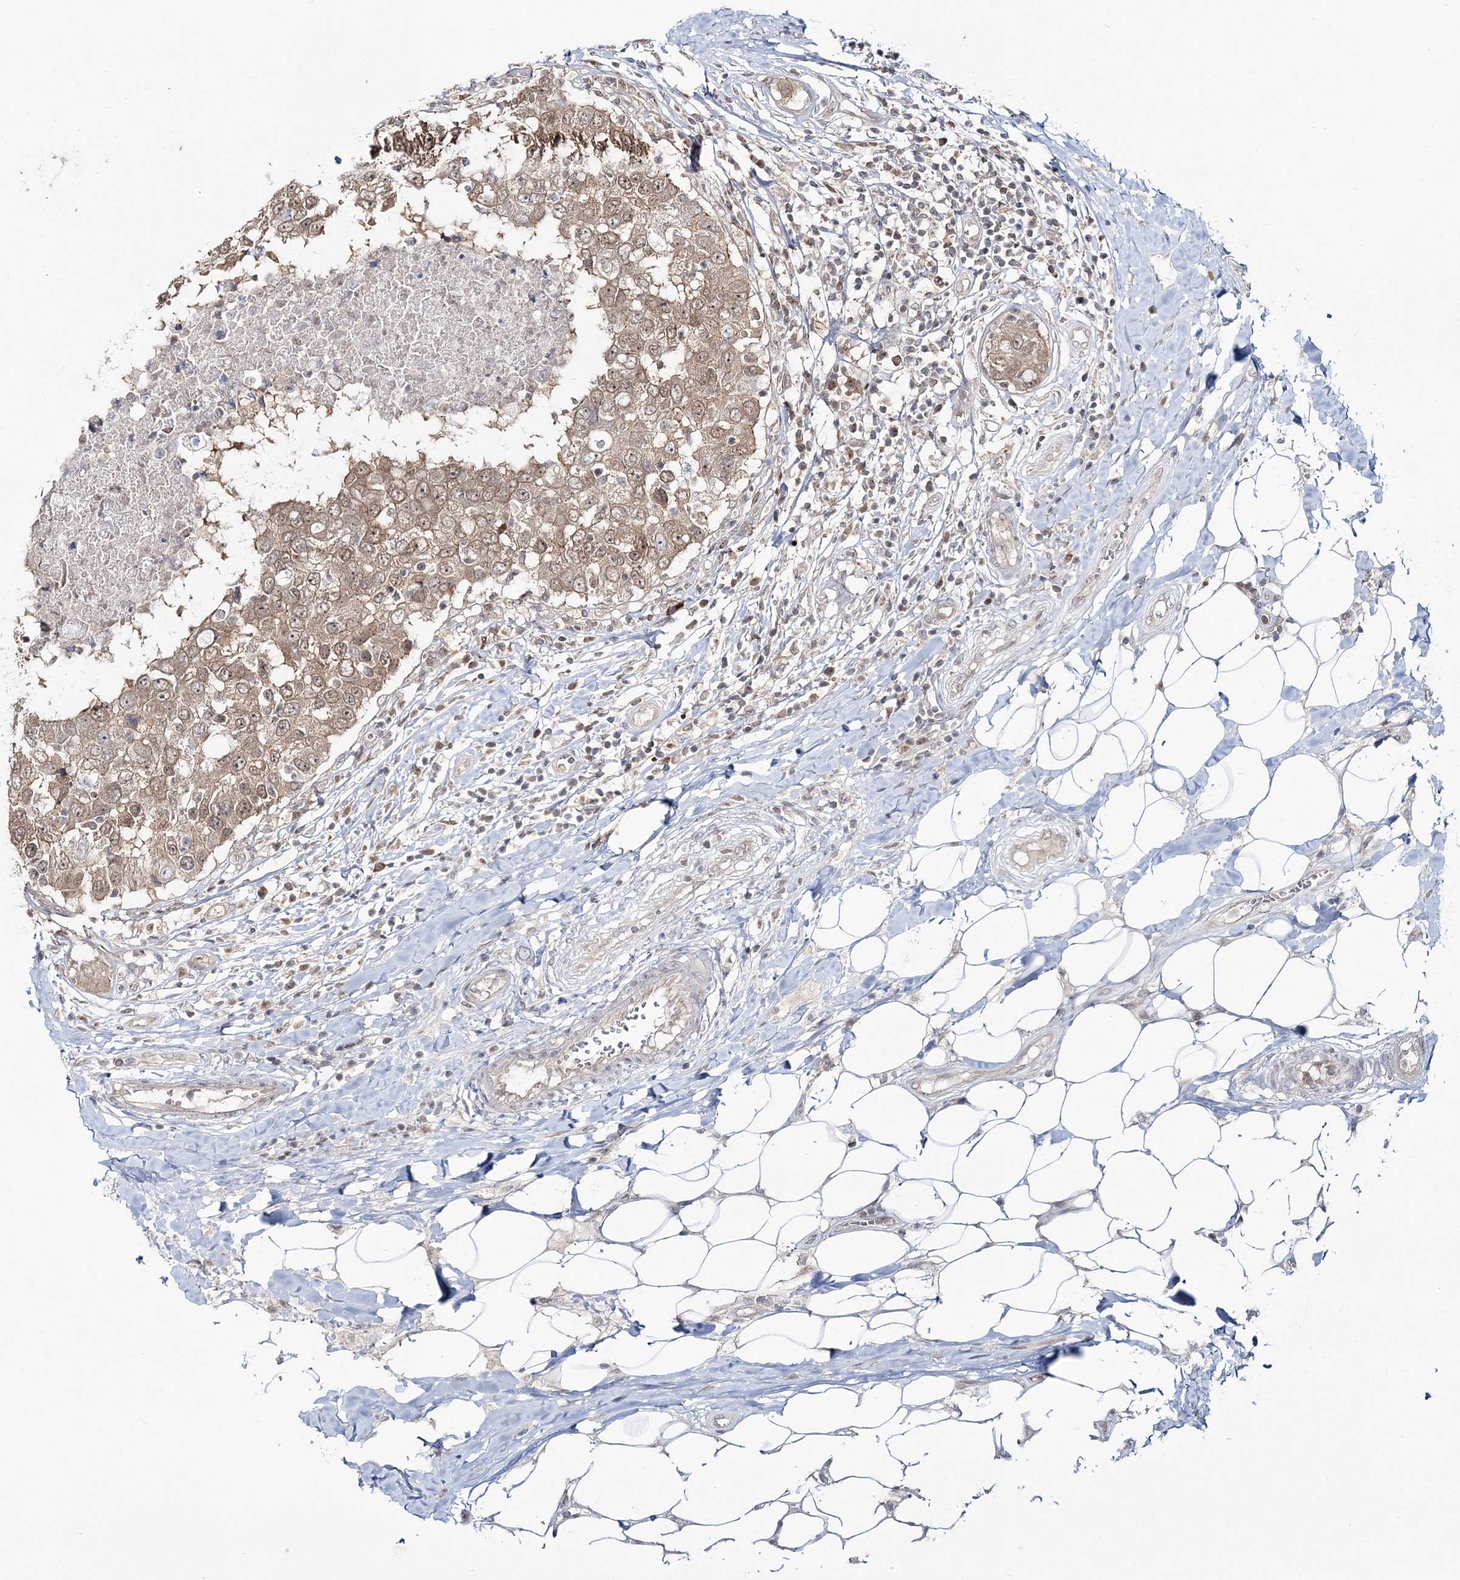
{"staining": {"intensity": "moderate", "quantity": ">75%", "location": "cytoplasmic/membranous,nuclear"}, "tissue": "breast cancer", "cell_type": "Tumor cells", "image_type": "cancer", "snomed": [{"axis": "morphology", "description": "Duct carcinoma"}, {"axis": "topography", "description": "Breast"}], "caption": "Moderate cytoplasmic/membranous and nuclear positivity for a protein is identified in approximately >75% of tumor cells of breast cancer (invasive ductal carcinoma) using immunohistochemistry.", "gene": "ZFAND6", "patient": {"sex": "female", "age": 27}}